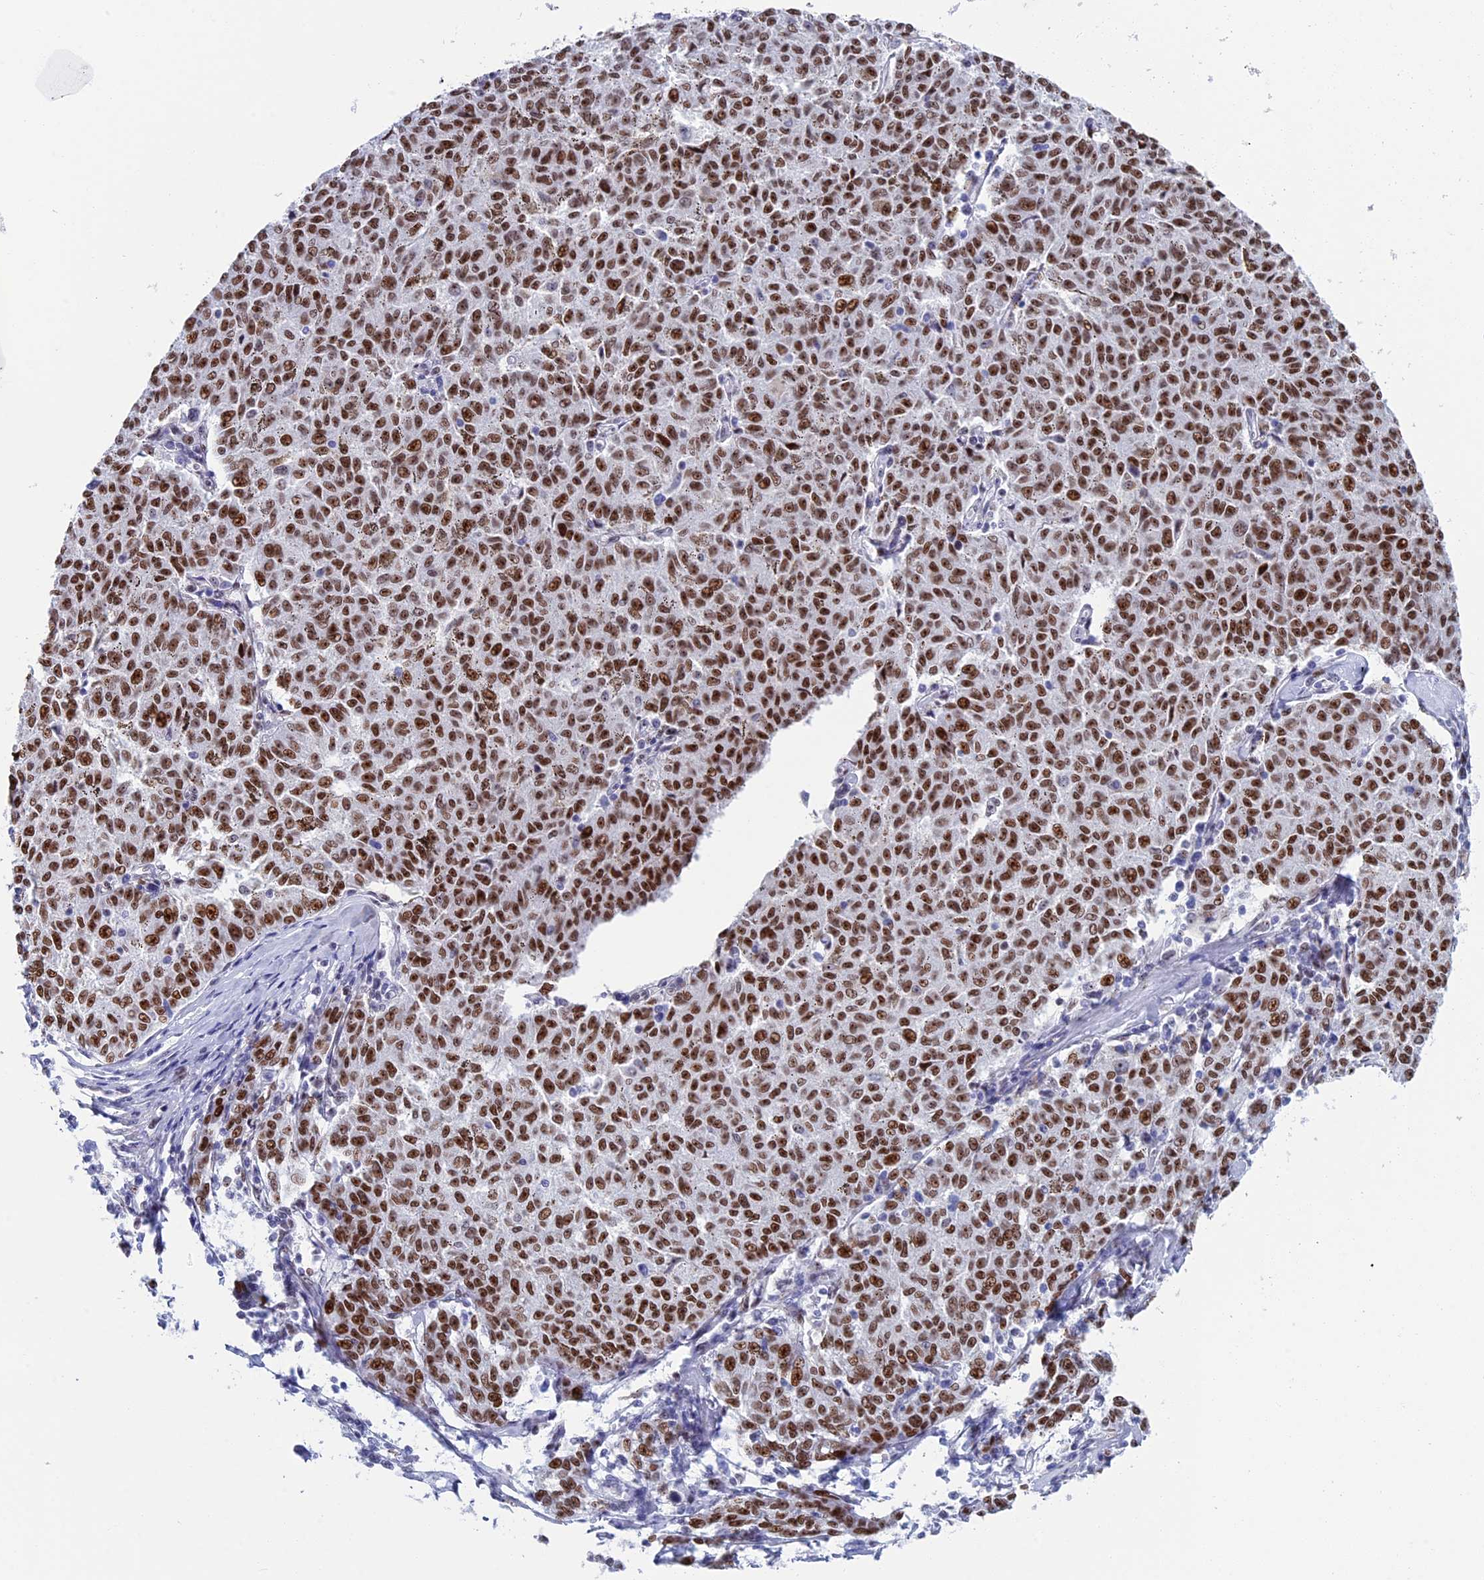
{"staining": {"intensity": "strong", "quantity": ">75%", "location": "nuclear"}, "tissue": "melanoma", "cell_type": "Tumor cells", "image_type": "cancer", "snomed": [{"axis": "morphology", "description": "Malignant melanoma, NOS"}, {"axis": "topography", "description": "Skin"}], "caption": "Malignant melanoma stained with immunohistochemistry exhibits strong nuclear staining in about >75% of tumor cells.", "gene": "CCDC86", "patient": {"sex": "female", "age": 72}}